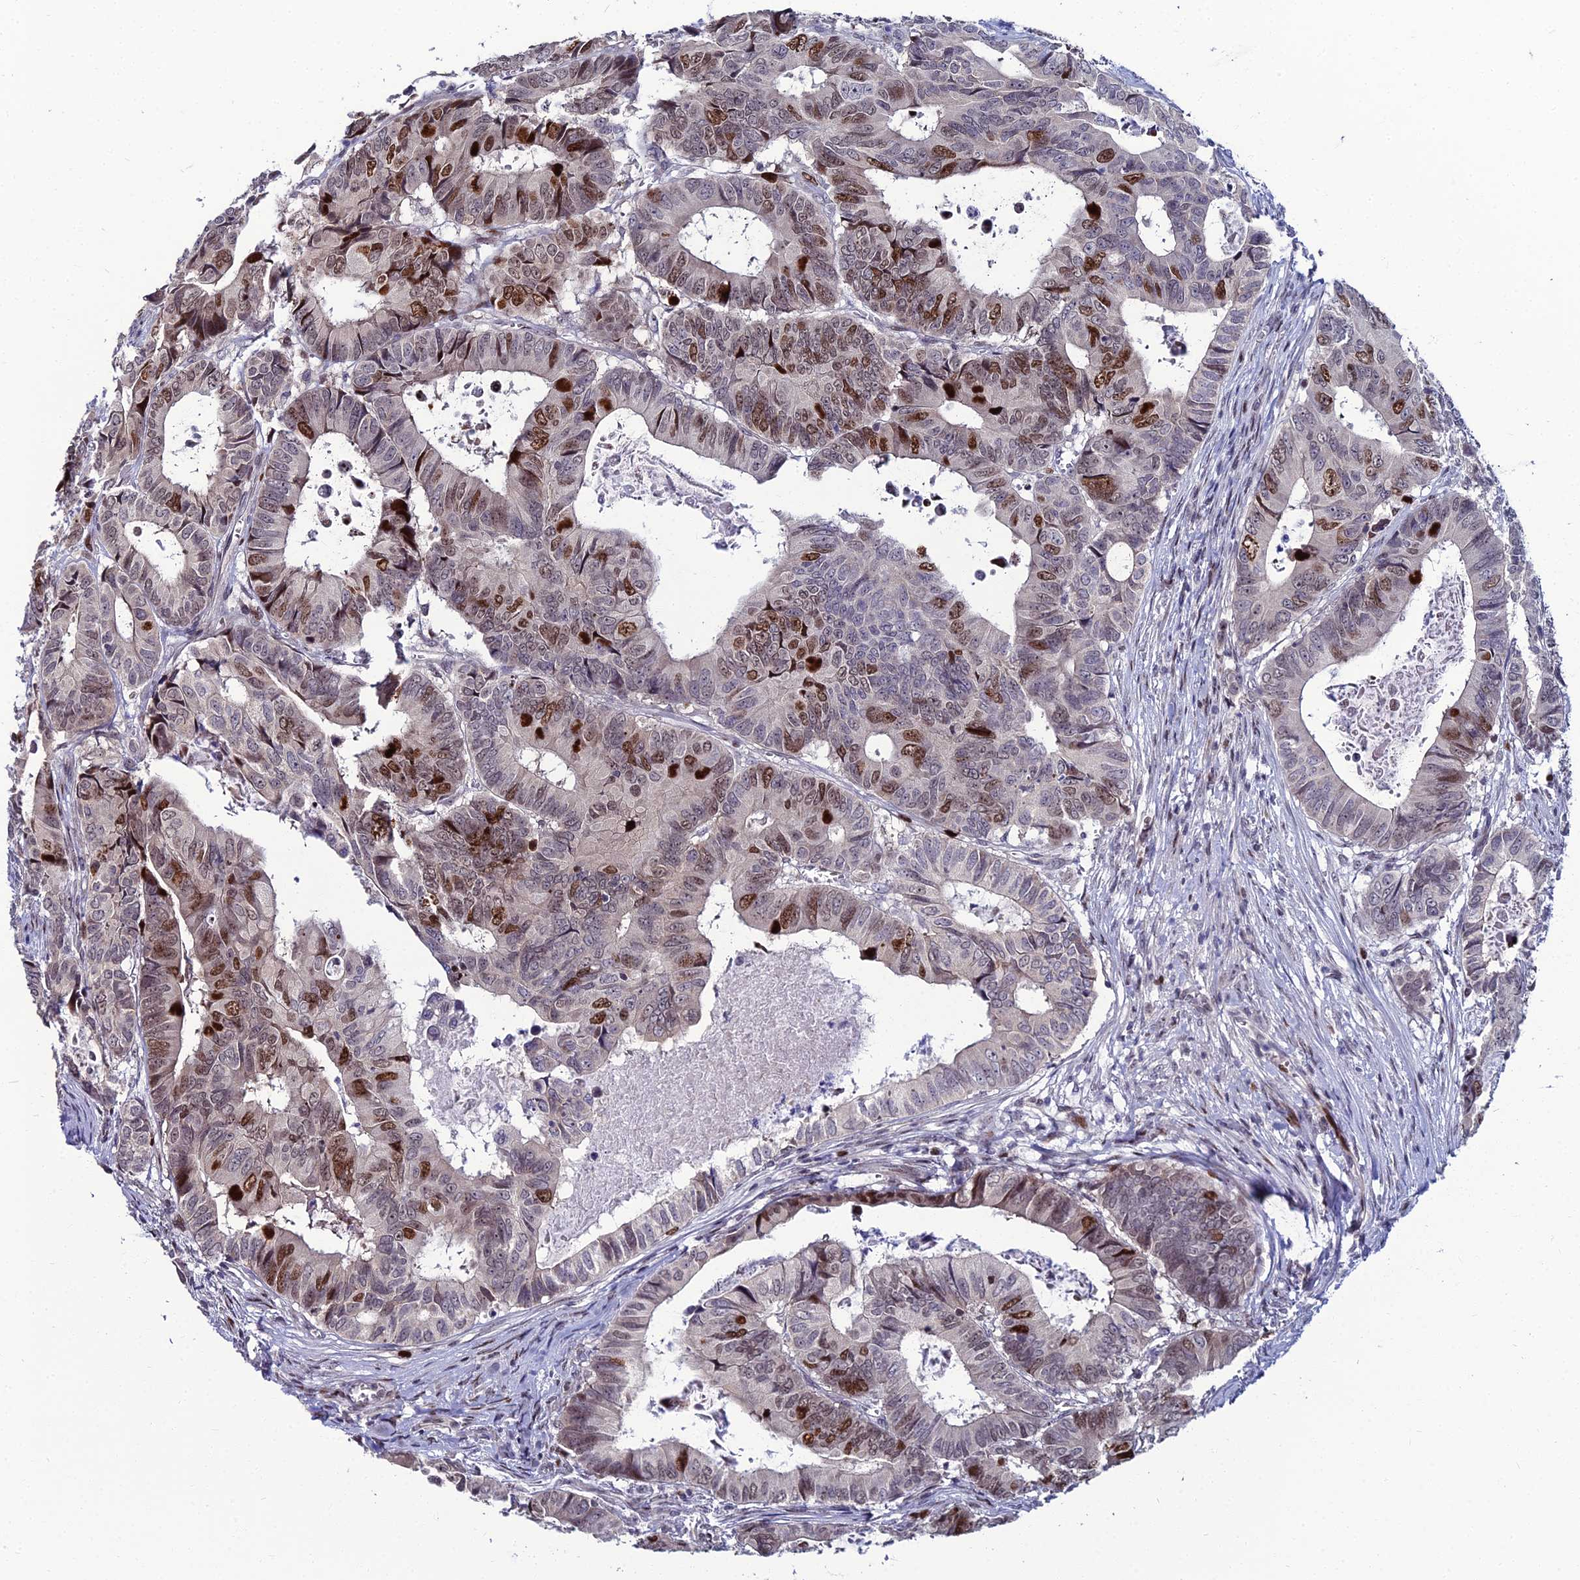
{"staining": {"intensity": "strong", "quantity": "<25%", "location": "nuclear"}, "tissue": "colorectal cancer", "cell_type": "Tumor cells", "image_type": "cancer", "snomed": [{"axis": "morphology", "description": "Adenocarcinoma, NOS"}, {"axis": "topography", "description": "Colon"}], "caption": "Brown immunohistochemical staining in colorectal cancer demonstrates strong nuclear positivity in about <25% of tumor cells. The staining was performed using DAB (3,3'-diaminobenzidine), with brown indicating positive protein expression. Nuclei are stained blue with hematoxylin.", "gene": "TAF9B", "patient": {"sex": "male", "age": 85}}